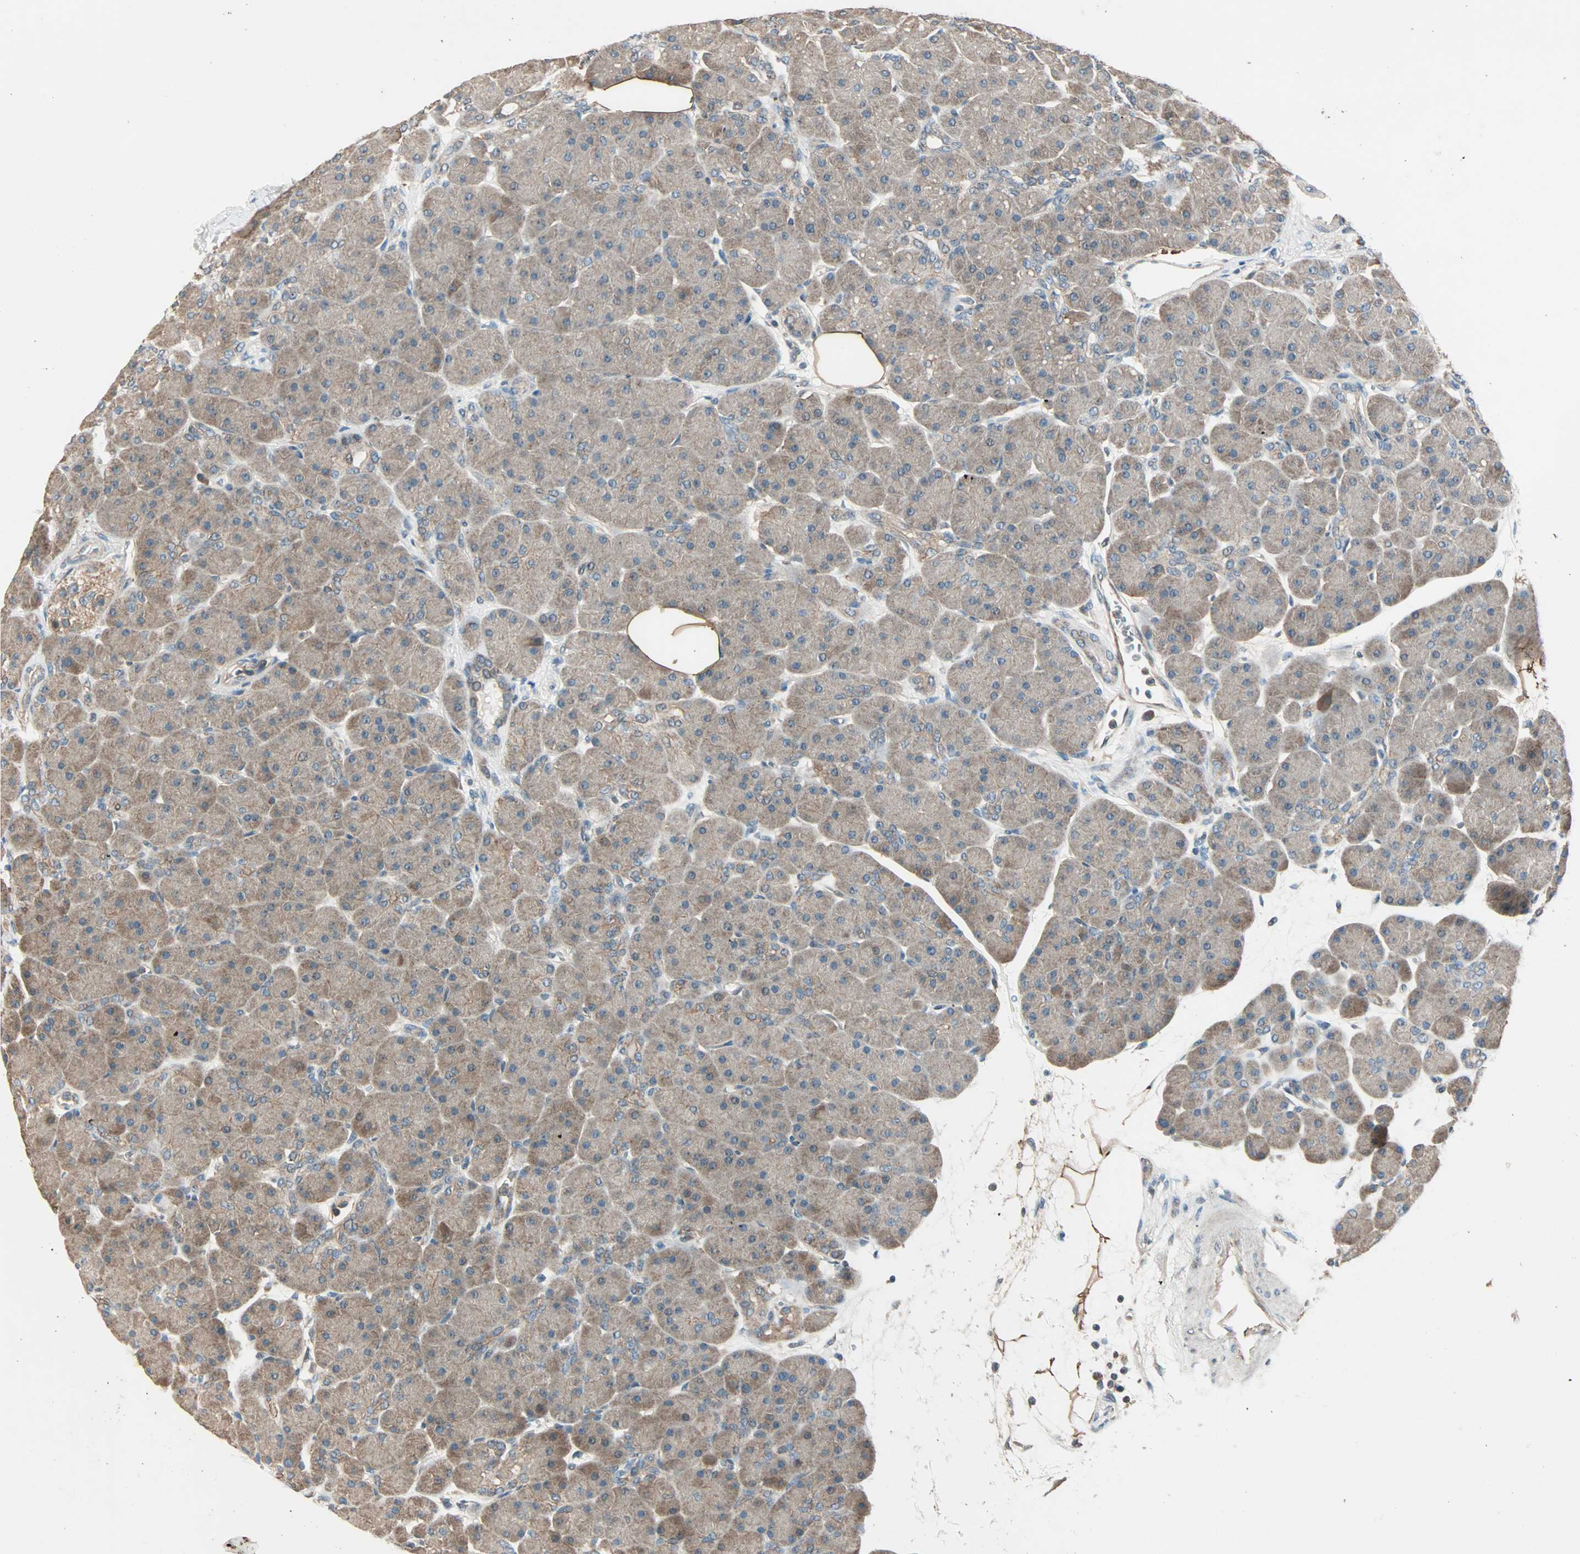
{"staining": {"intensity": "weak", "quantity": ">75%", "location": "cytoplasmic/membranous"}, "tissue": "pancreas", "cell_type": "Exocrine glandular cells", "image_type": "normal", "snomed": [{"axis": "morphology", "description": "Normal tissue, NOS"}, {"axis": "topography", "description": "Pancreas"}], "caption": "Benign pancreas displays weak cytoplasmic/membranous staining in approximately >75% of exocrine glandular cells (DAB (3,3'-diaminobenzidine) IHC, brown staining for protein, blue staining for nuclei)..", "gene": "MAP3K21", "patient": {"sex": "male", "age": 66}}